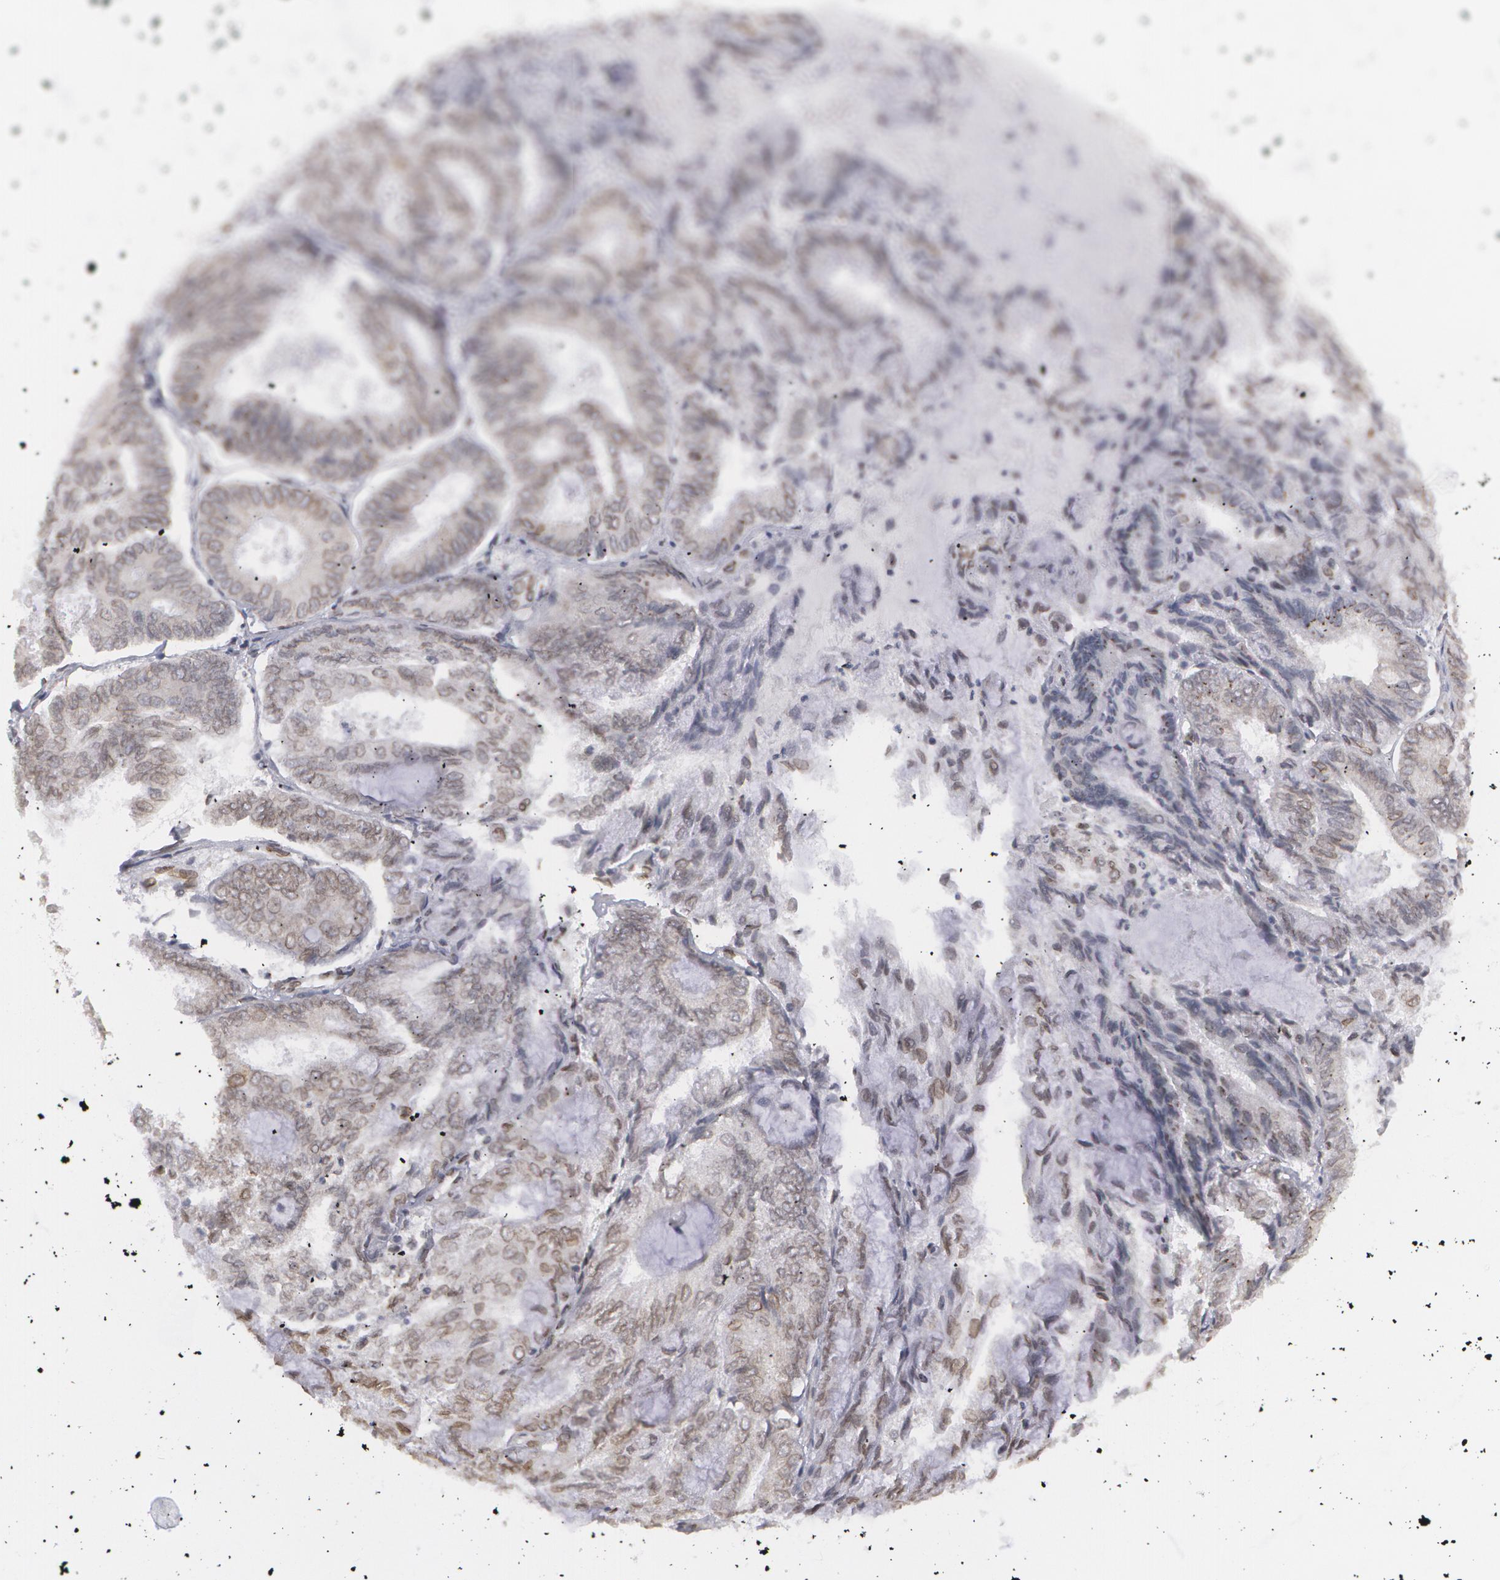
{"staining": {"intensity": "weak", "quantity": "25%-75%", "location": "nuclear"}, "tissue": "endometrial cancer", "cell_type": "Tumor cells", "image_type": "cancer", "snomed": [{"axis": "morphology", "description": "Adenocarcinoma, NOS"}, {"axis": "topography", "description": "Endometrium"}], "caption": "A photomicrograph of endometrial adenocarcinoma stained for a protein demonstrates weak nuclear brown staining in tumor cells.", "gene": "EMD", "patient": {"sex": "female", "age": 59}}